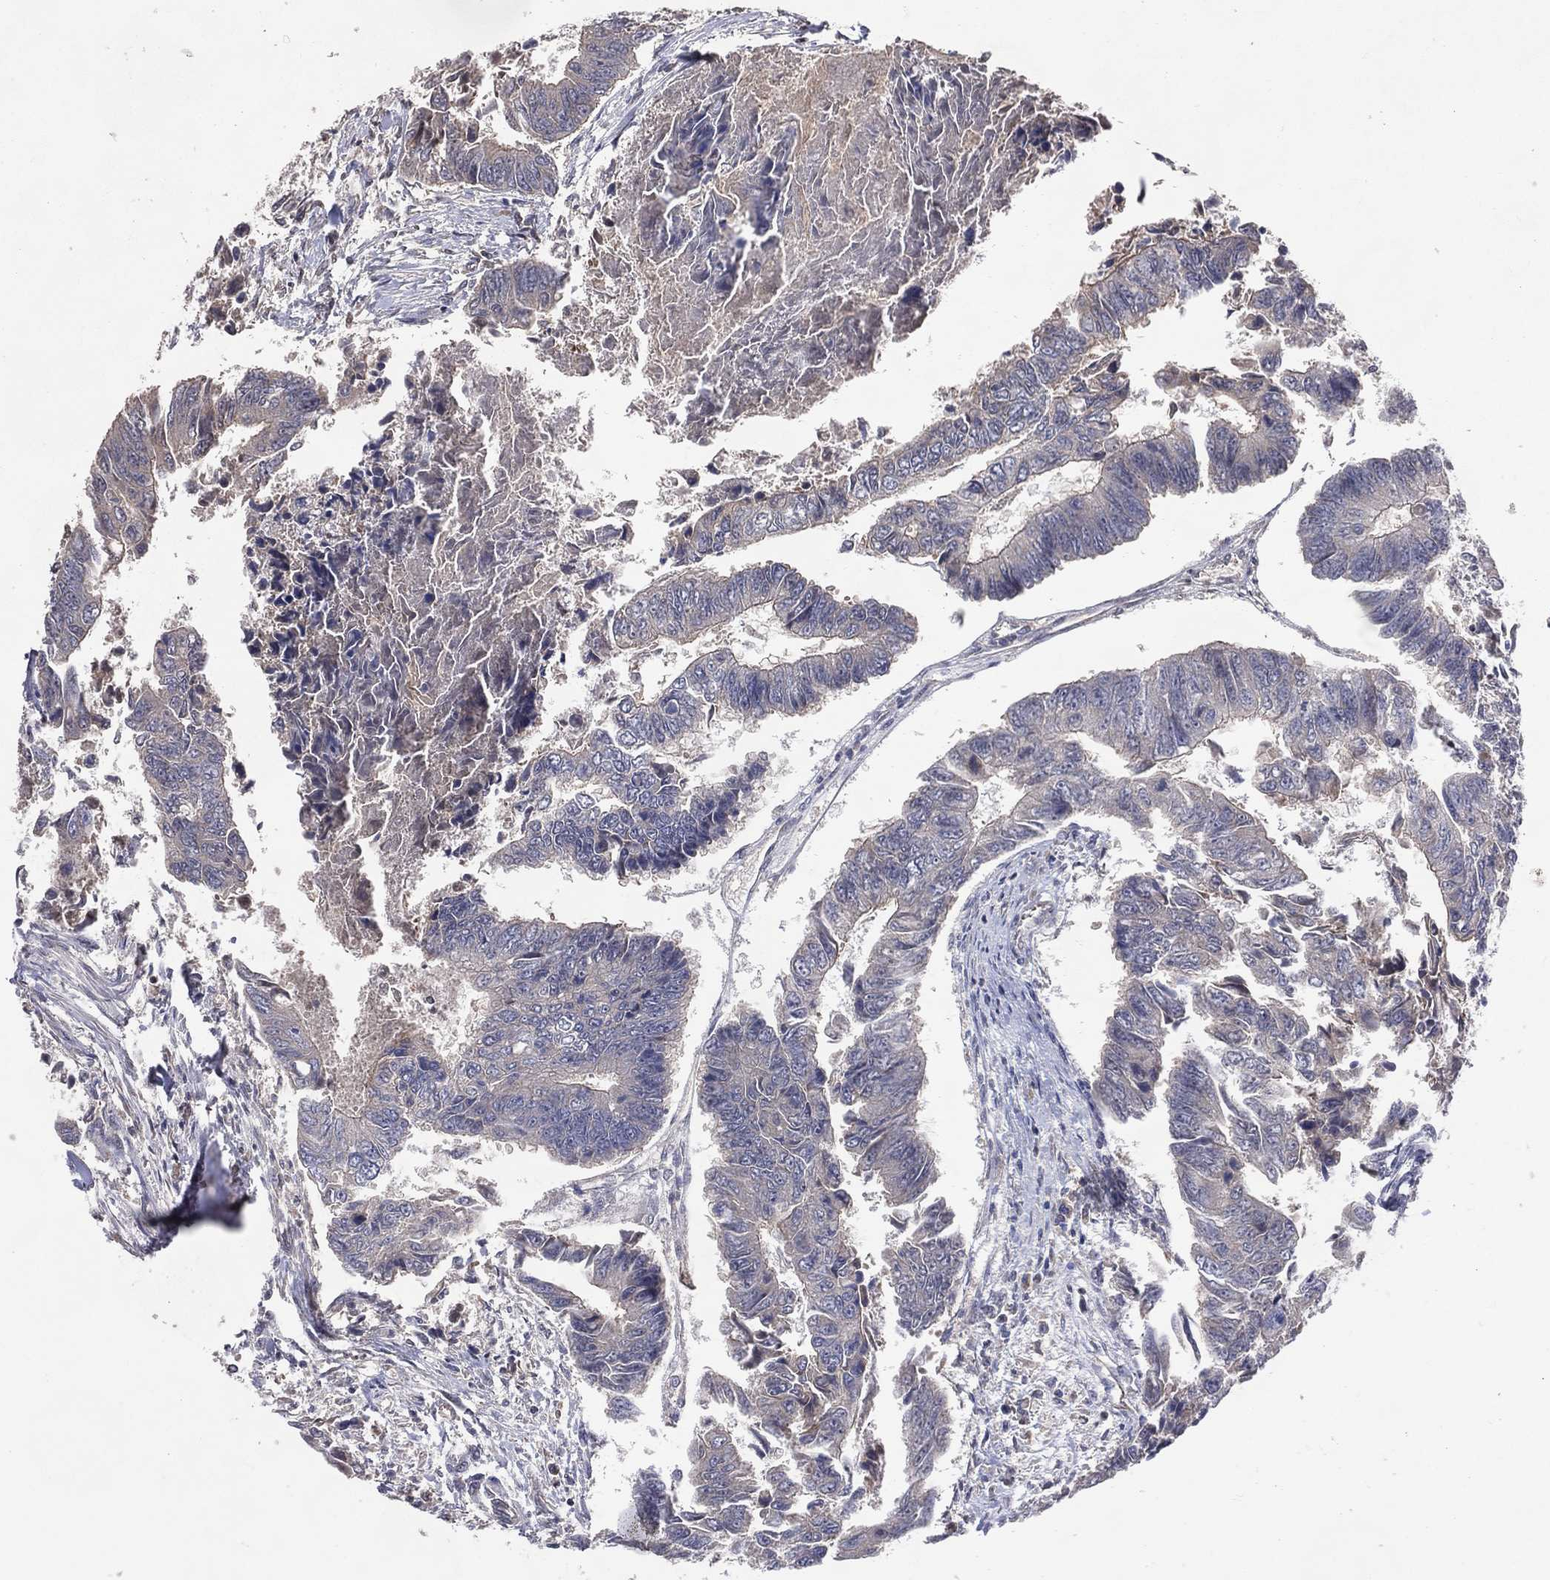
{"staining": {"intensity": "negative", "quantity": "none", "location": "none"}, "tissue": "colorectal cancer", "cell_type": "Tumor cells", "image_type": "cancer", "snomed": [{"axis": "morphology", "description": "Adenocarcinoma, NOS"}, {"axis": "topography", "description": "Colon"}], "caption": "A micrograph of human adenocarcinoma (colorectal) is negative for staining in tumor cells.", "gene": "DNAH7", "patient": {"sex": "female", "age": 65}}